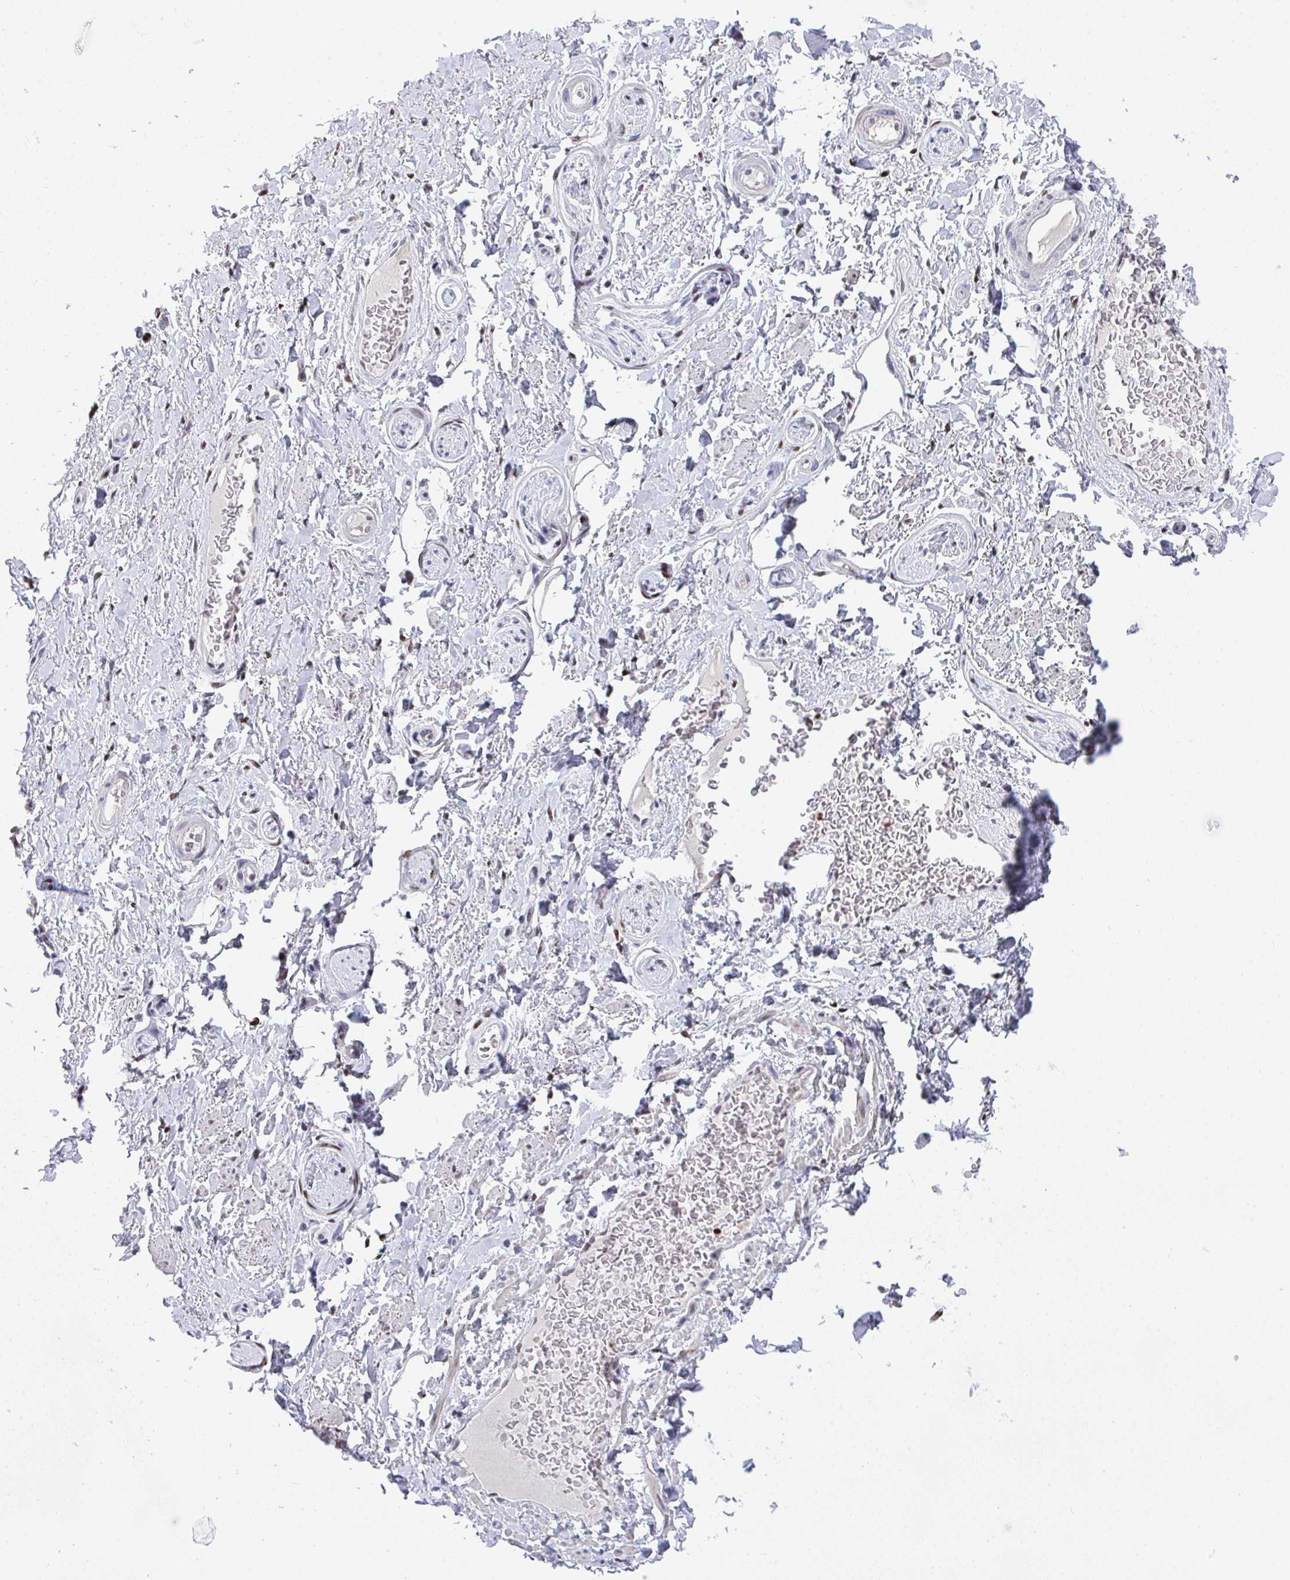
{"staining": {"intensity": "negative", "quantity": "none", "location": "none"}, "tissue": "adipose tissue", "cell_type": "Adipocytes", "image_type": "normal", "snomed": [{"axis": "morphology", "description": "Normal tissue, NOS"}, {"axis": "topography", "description": "Peripheral nerve tissue"}], "caption": "This is a image of immunohistochemistry (IHC) staining of benign adipose tissue, which shows no staining in adipocytes.", "gene": "JDP2", "patient": {"sex": "male", "age": 51}}